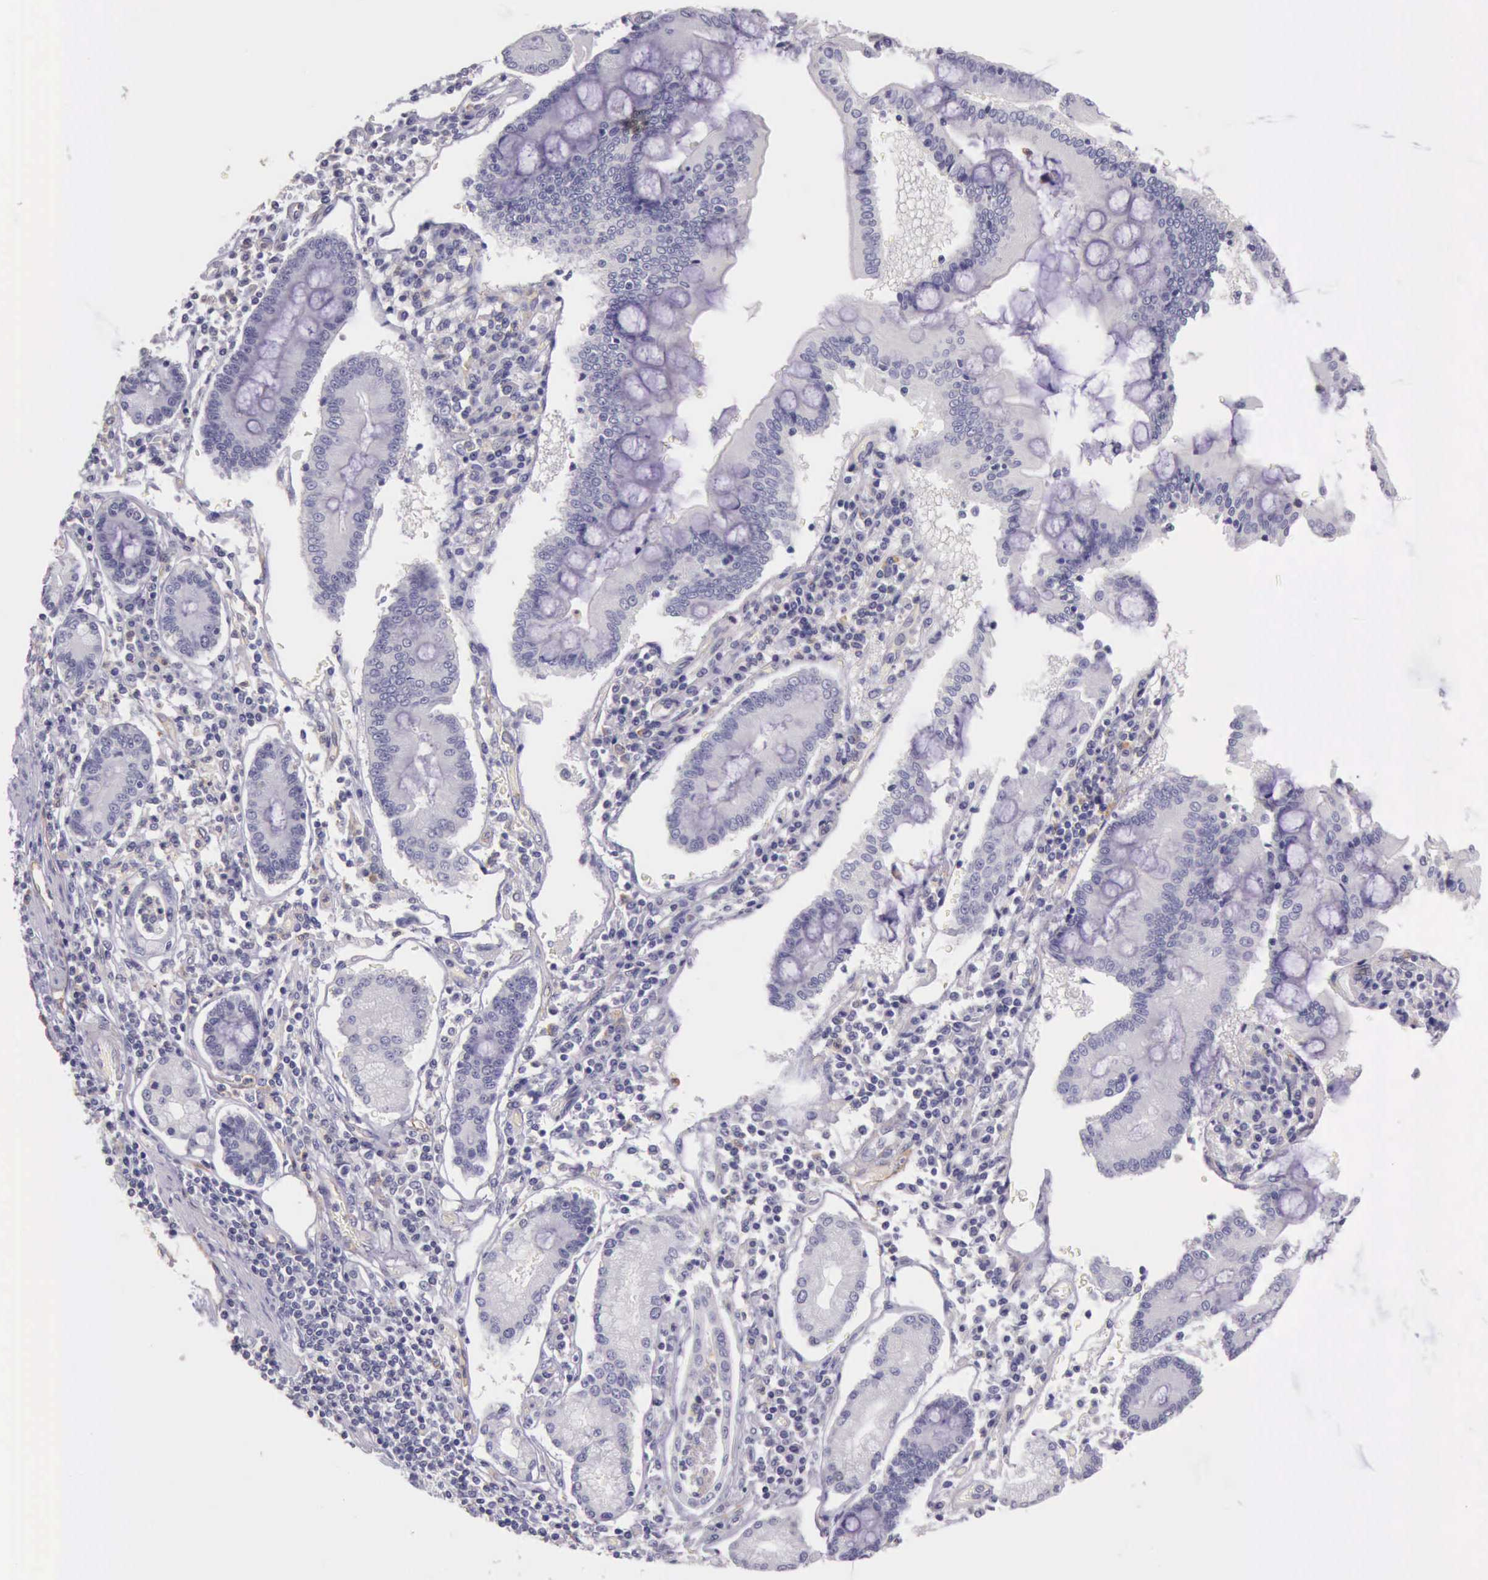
{"staining": {"intensity": "negative", "quantity": "none", "location": "none"}, "tissue": "pancreatic cancer", "cell_type": "Tumor cells", "image_type": "cancer", "snomed": [{"axis": "morphology", "description": "Adenocarcinoma, NOS"}, {"axis": "topography", "description": "Pancreas"}], "caption": "The immunohistochemistry (IHC) photomicrograph has no significant expression in tumor cells of pancreatic adenocarcinoma tissue.", "gene": "TCEANC", "patient": {"sex": "female", "age": 57}}